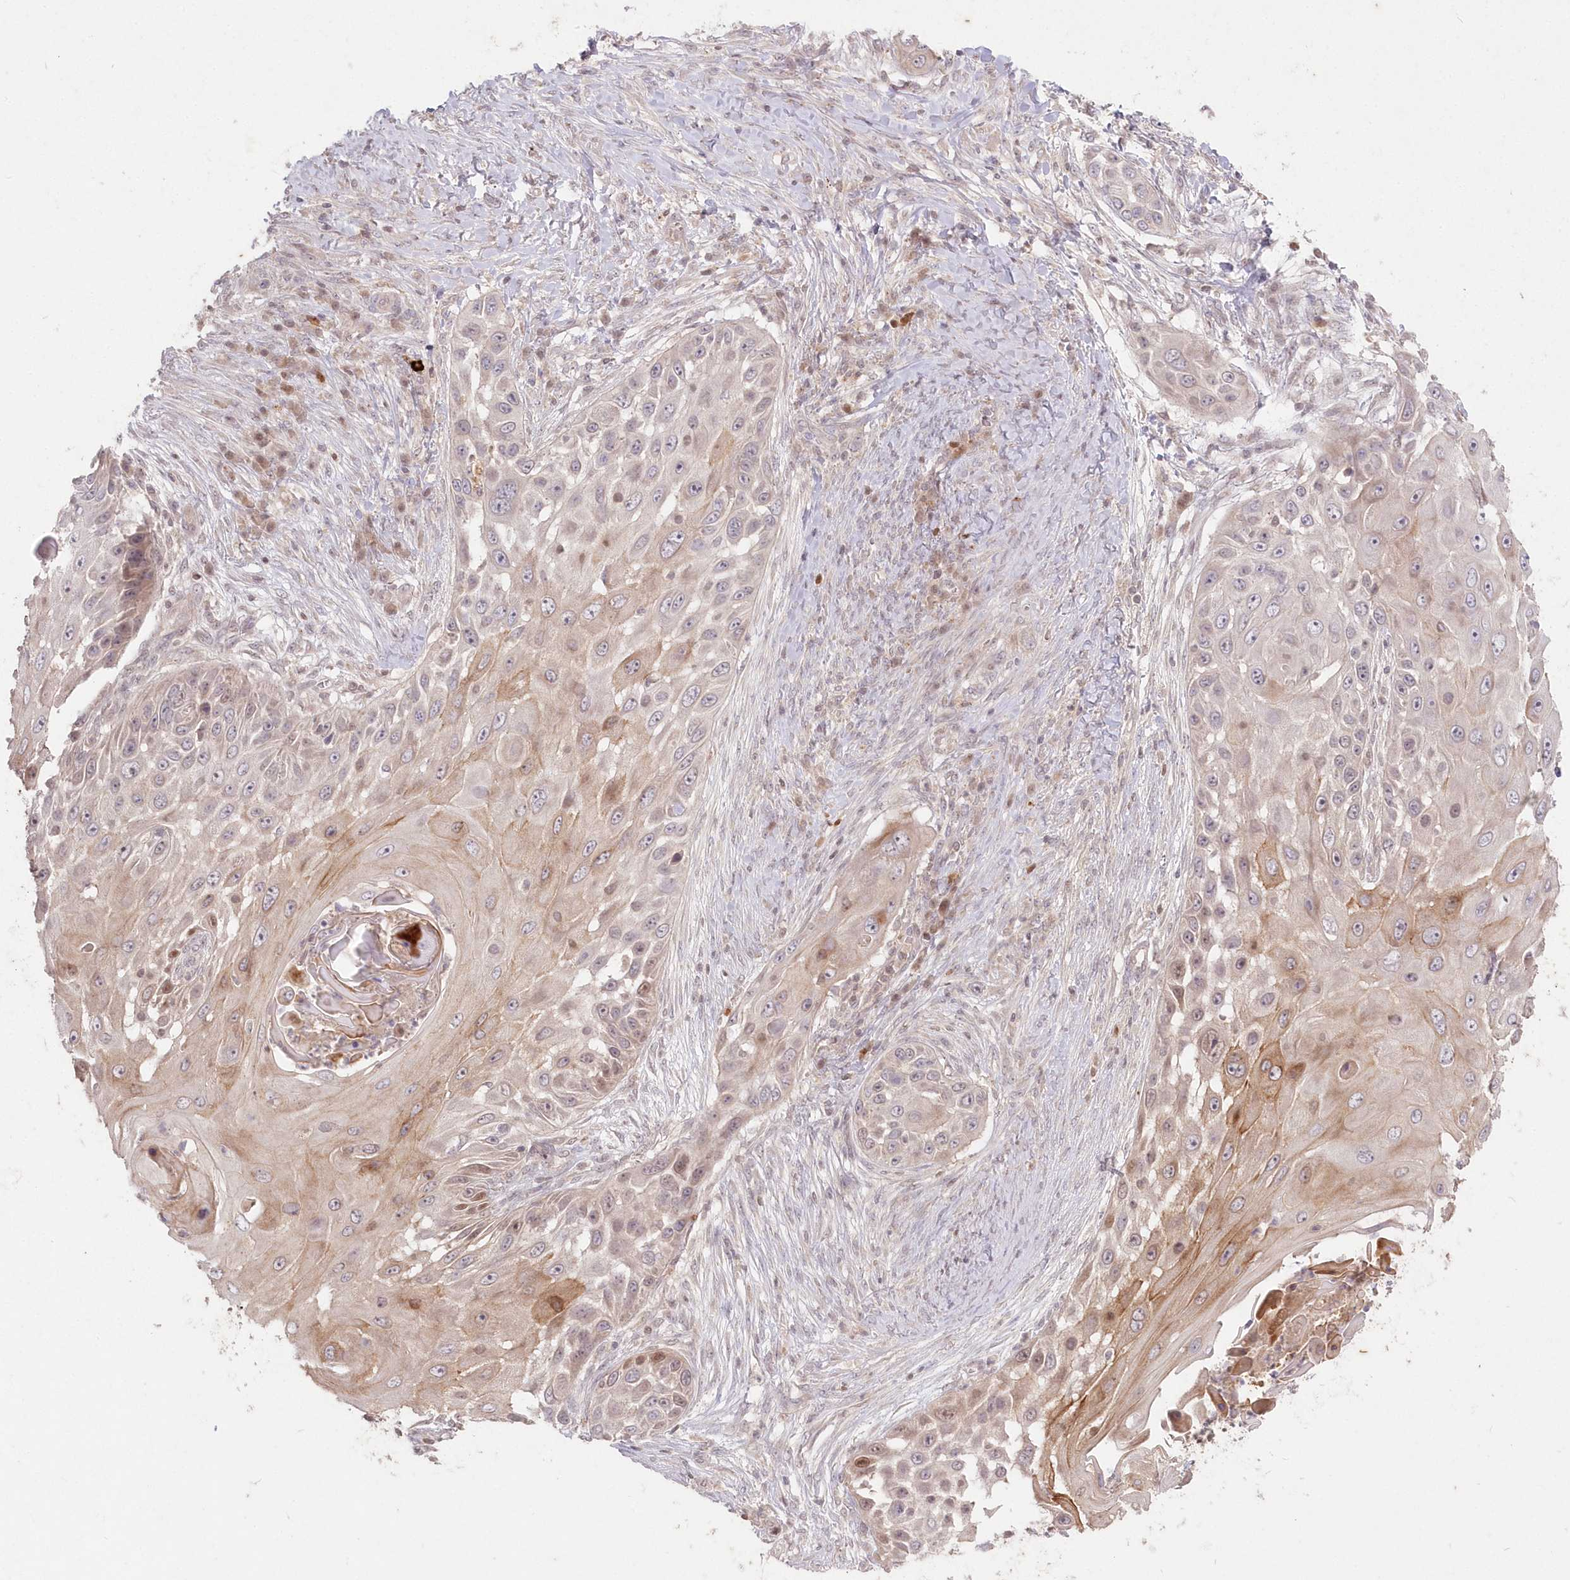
{"staining": {"intensity": "moderate", "quantity": "25%-75%", "location": "cytoplasmic/membranous,nuclear"}, "tissue": "skin cancer", "cell_type": "Tumor cells", "image_type": "cancer", "snomed": [{"axis": "morphology", "description": "Squamous cell carcinoma, NOS"}, {"axis": "topography", "description": "Skin"}], "caption": "Protein expression analysis of skin cancer (squamous cell carcinoma) shows moderate cytoplasmic/membranous and nuclear positivity in approximately 25%-75% of tumor cells.", "gene": "ASCC1", "patient": {"sex": "female", "age": 44}}